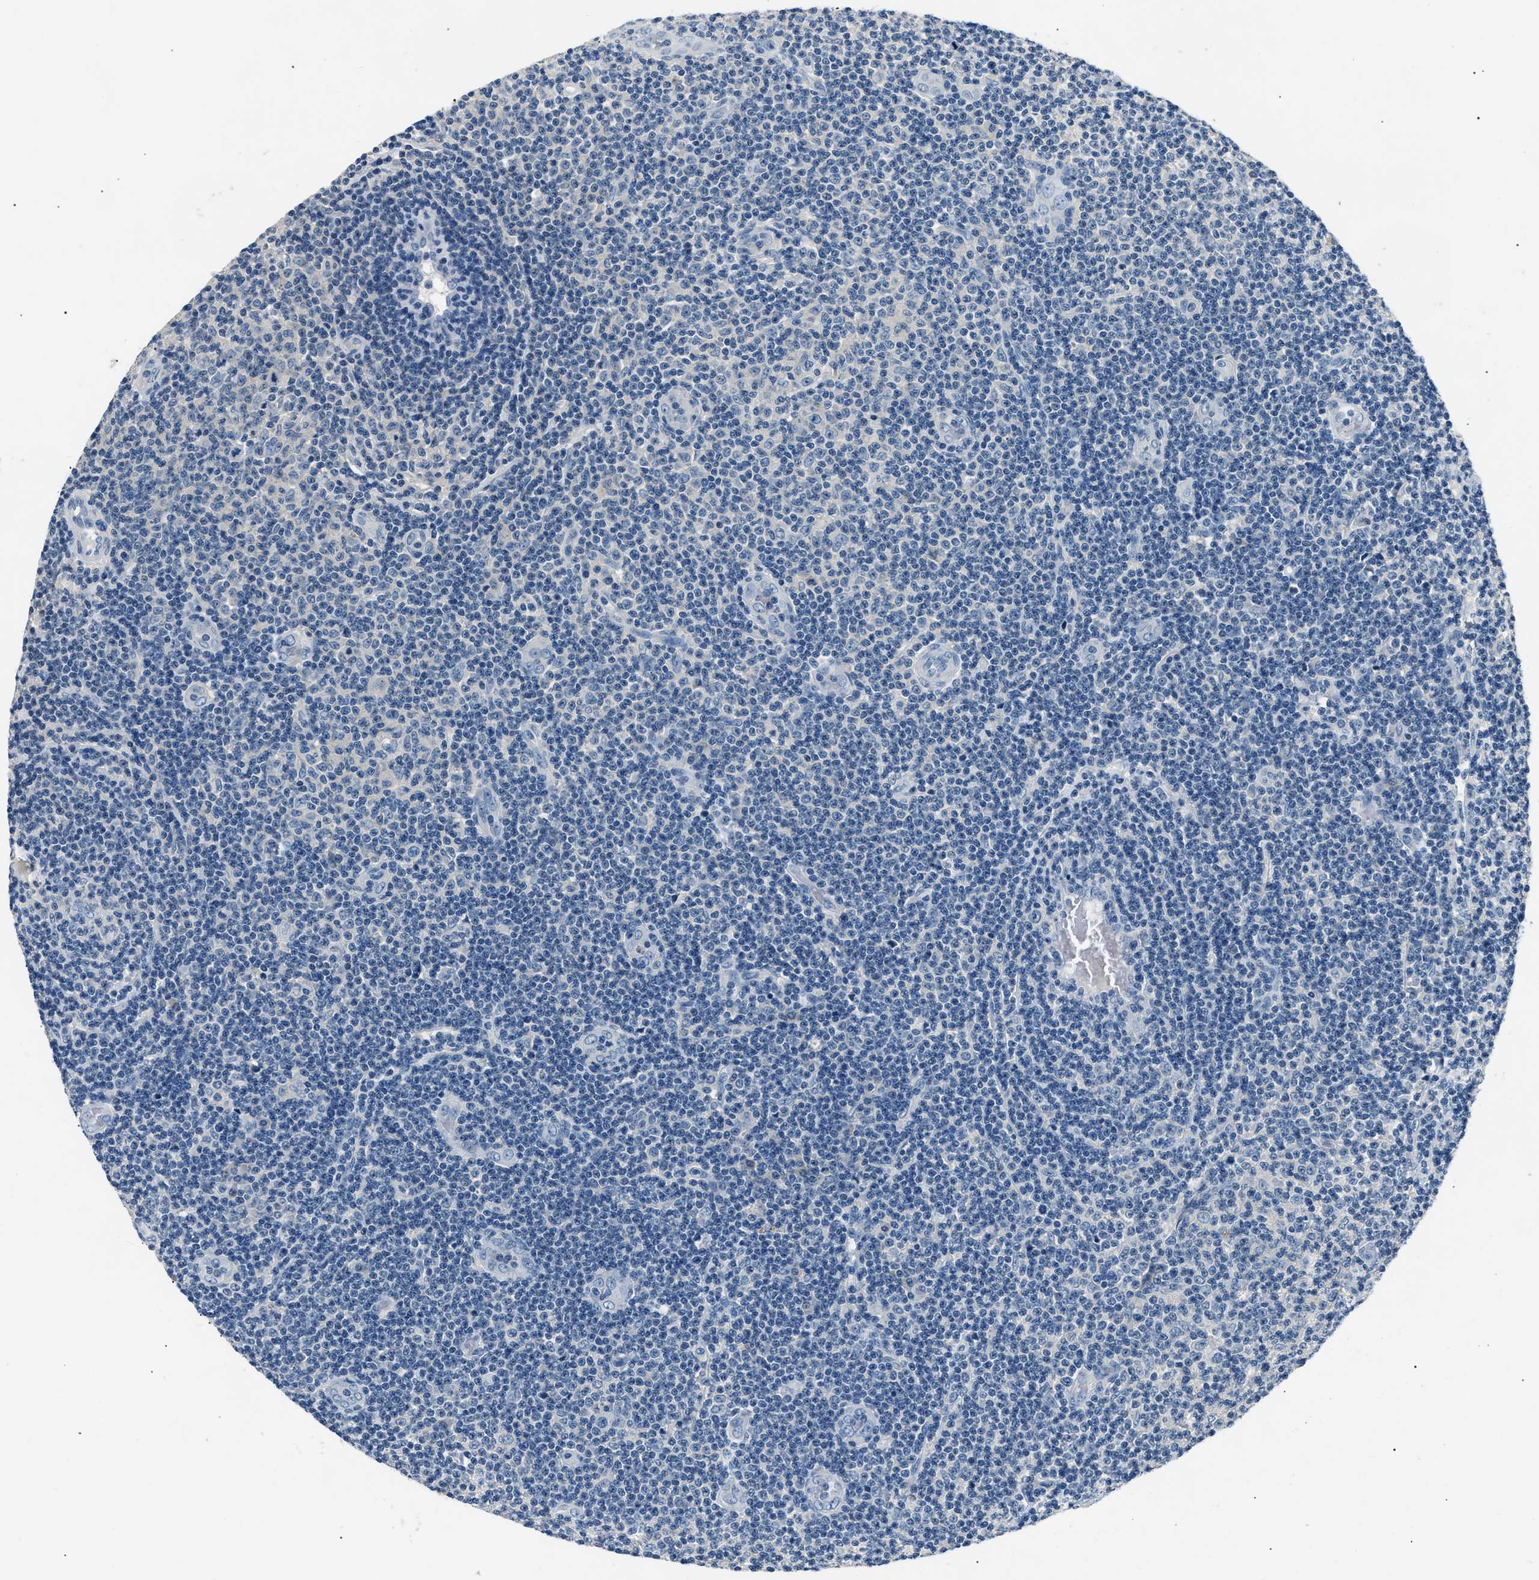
{"staining": {"intensity": "negative", "quantity": "none", "location": "none"}, "tissue": "lymphoma", "cell_type": "Tumor cells", "image_type": "cancer", "snomed": [{"axis": "morphology", "description": "Malignant lymphoma, non-Hodgkin's type, Low grade"}, {"axis": "topography", "description": "Lymph node"}], "caption": "Immunohistochemical staining of human lymphoma shows no significant staining in tumor cells.", "gene": "INHA", "patient": {"sex": "male", "age": 83}}